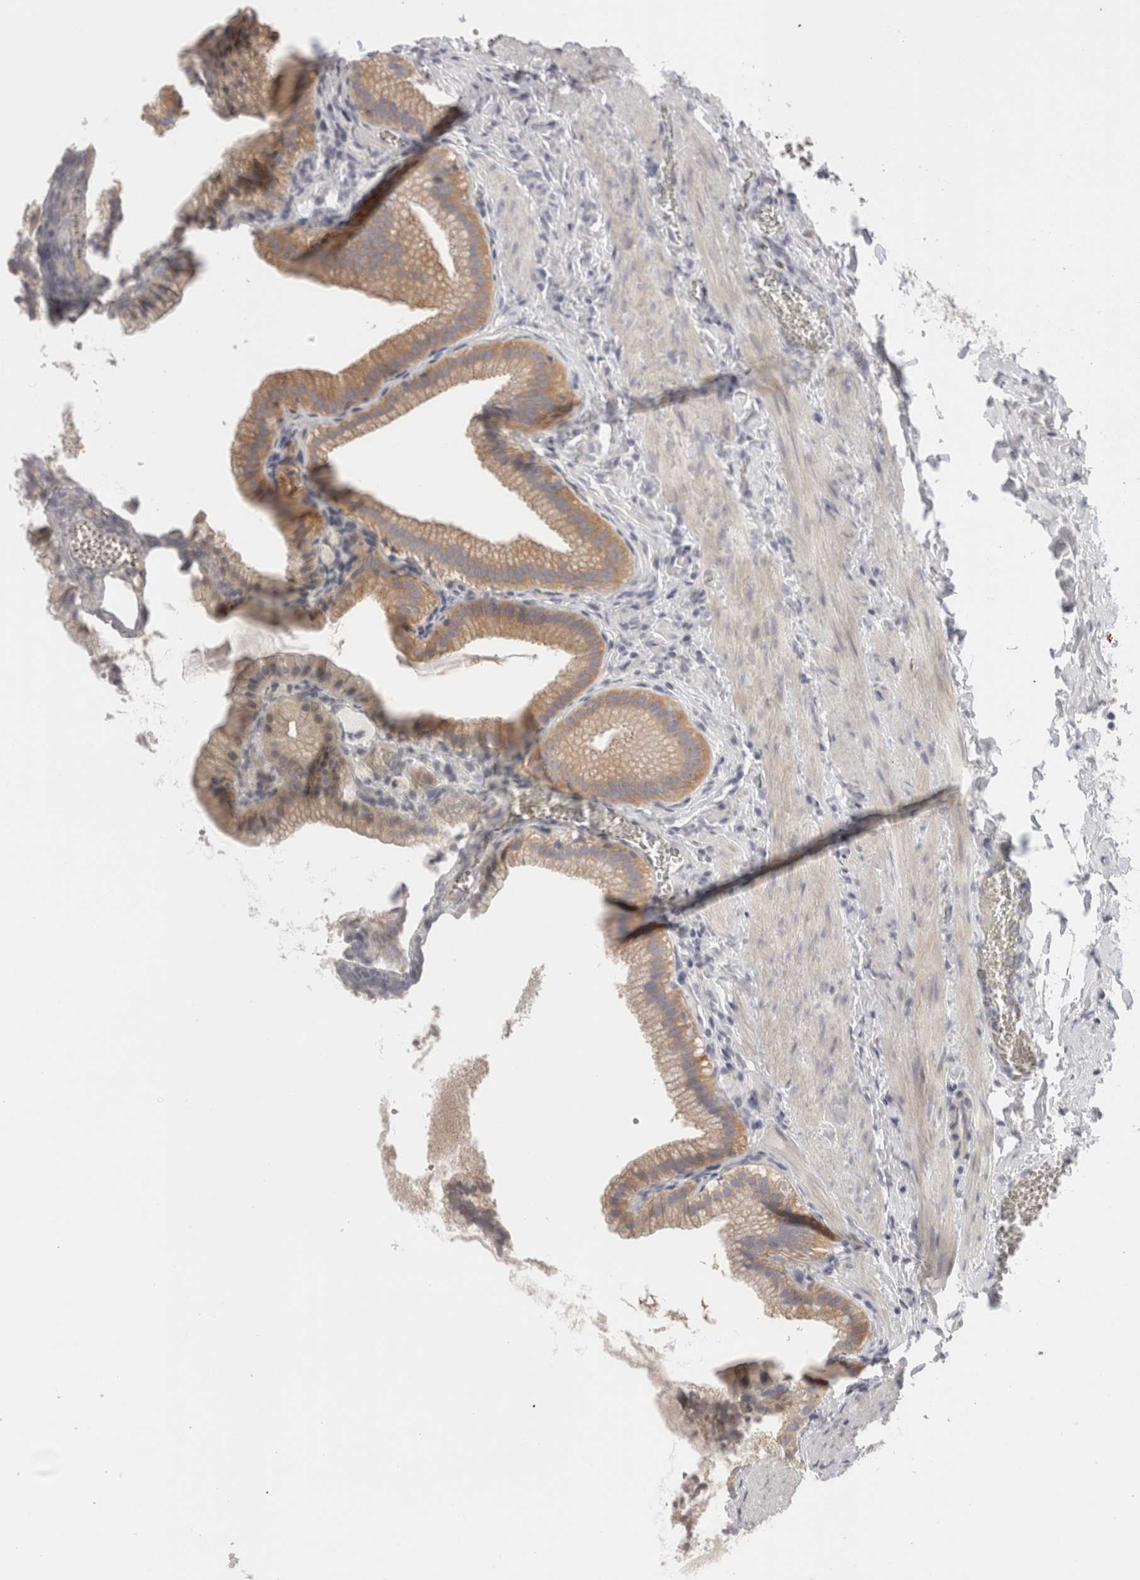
{"staining": {"intensity": "moderate", "quantity": ">75%", "location": "cytoplasmic/membranous"}, "tissue": "gallbladder", "cell_type": "Glandular cells", "image_type": "normal", "snomed": [{"axis": "morphology", "description": "Normal tissue, NOS"}, {"axis": "topography", "description": "Gallbladder"}], "caption": "Immunohistochemistry (IHC) (DAB) staining of unremarkable gallbladder exhibits moderate cytoplasmic/membranous protein expression in approximately >75% of glandular cells.", "gene": "FBLIM1", "patient": {"sex": "male", "age": 38}}